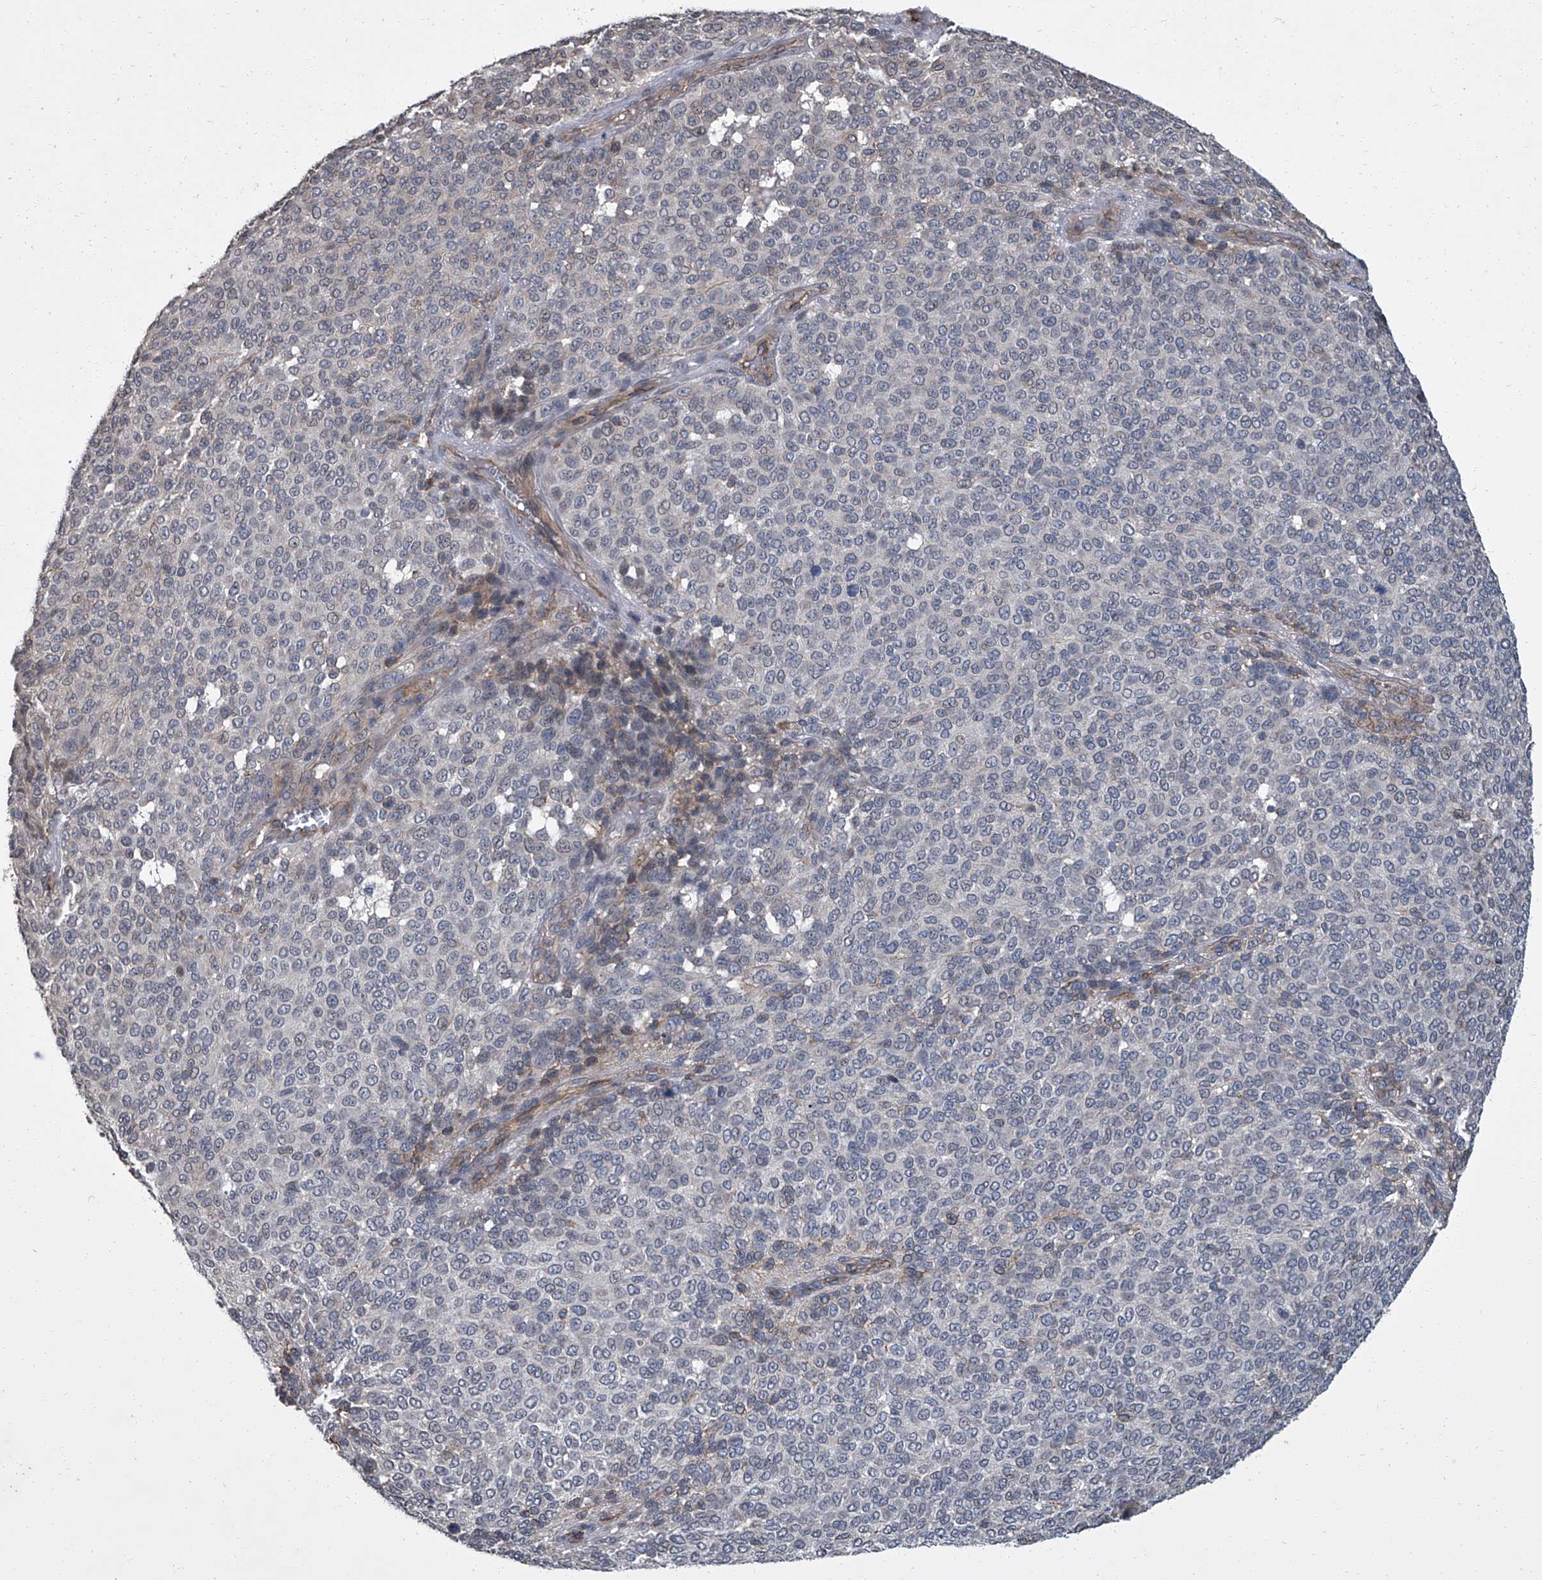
{"staining": {"intensity": "negative", "quantity": "none", "location": "none"}, "tissue": "melanoma", "cell_type": "Tumor cells", "image_type": "cancer", "snomed": [{"axis": "morphology", "description": "Malignant melanoma, NOS"}, {"axis": "topography", "description": "Skin"}], "caption": "Protein analysis of malignant melanoma reveals no significant positivity in tumor cells.", "gene": "SIRT4", "patient": {"sex": "male", "age": 49}}